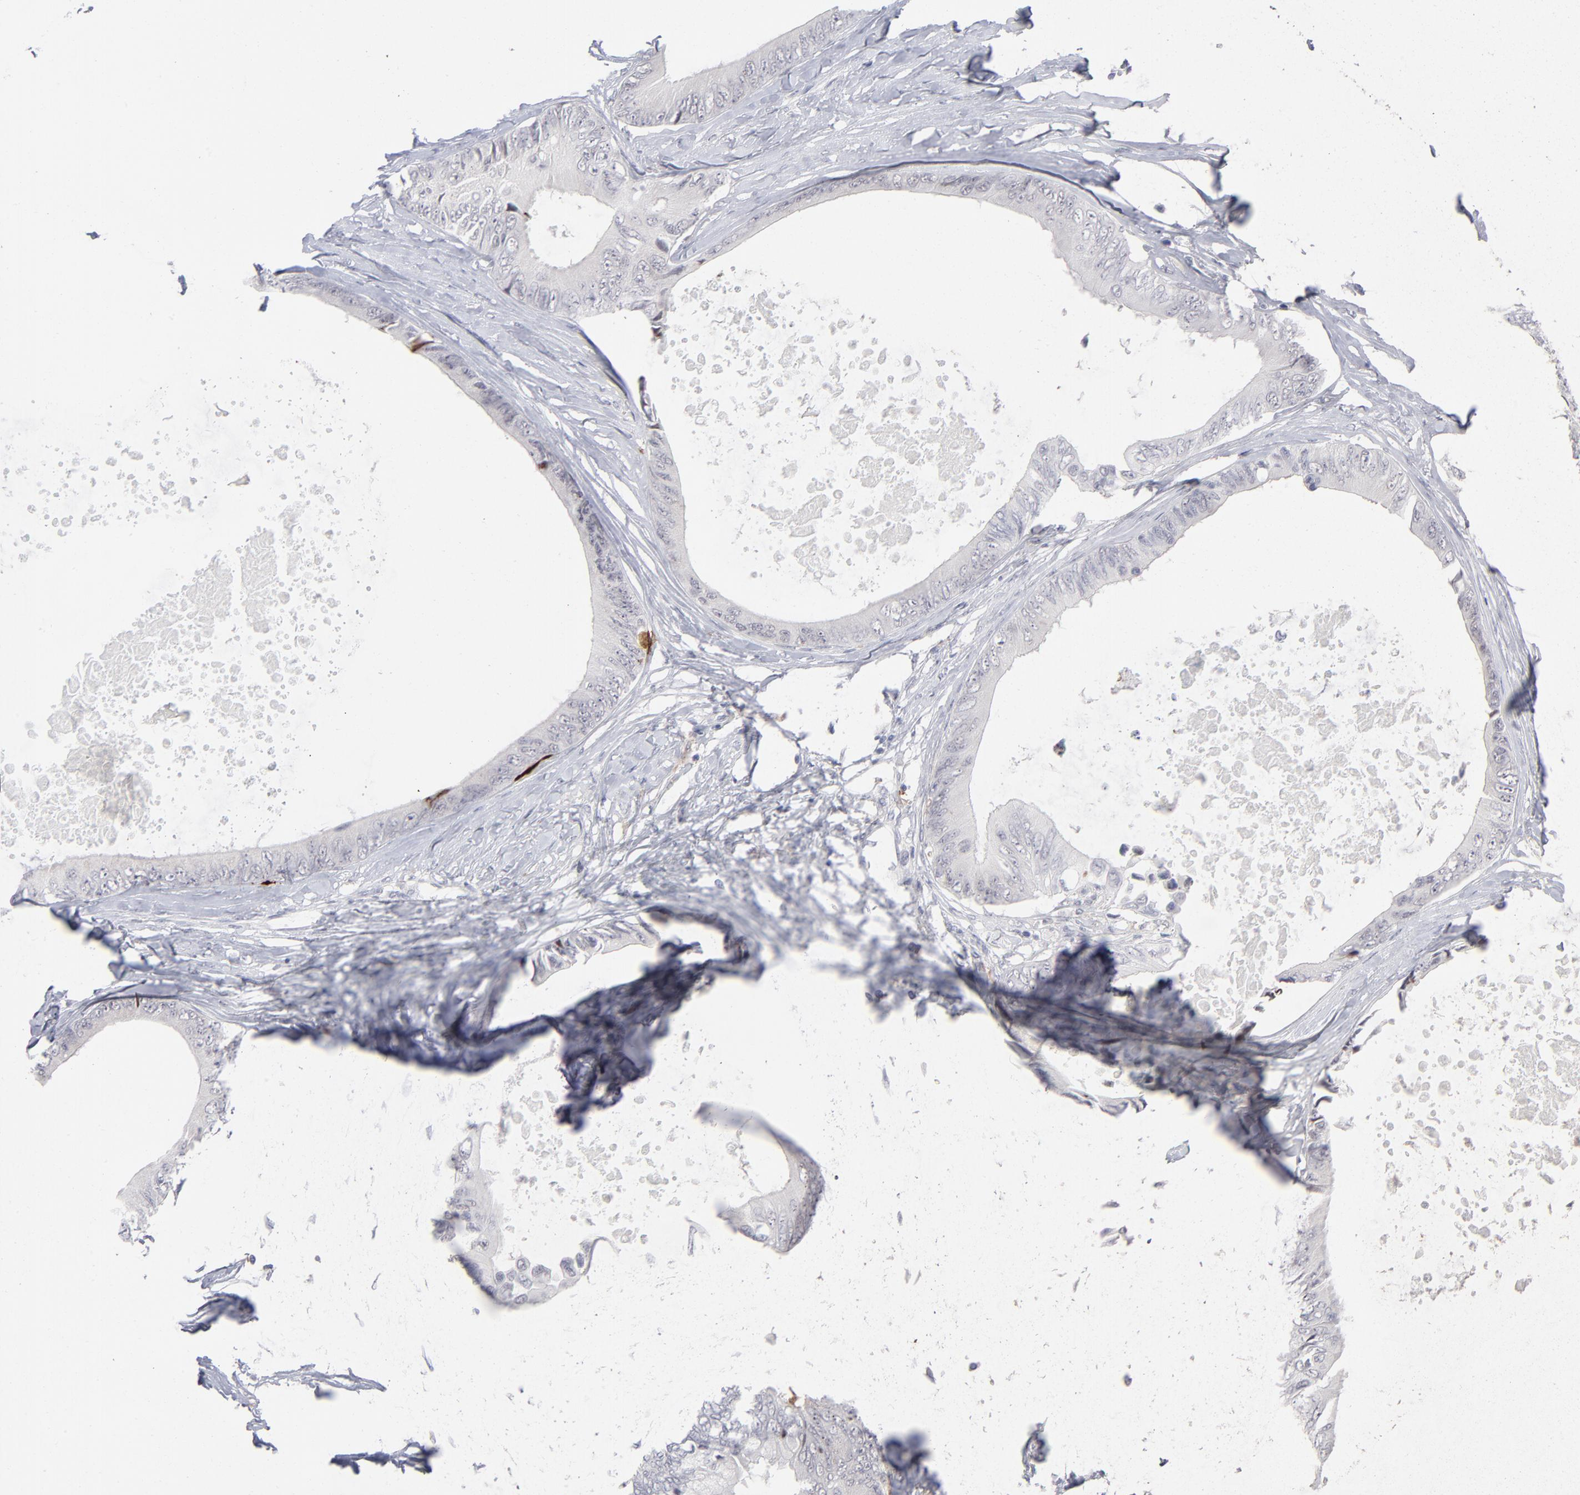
{"staining": {"intensity": "negative", "quantity": "none", "location": "none"}, "tissue": "colorectal cancer", "cell_type": "Tumor cells", "image_type": "cancer", "snomed": [{"axis": "morphology", "description": "Normal tissue, NOS"}, {"axis": "morphology", "description": "Adenocarcinoma, NOS"}, {"axis": "topography", "description": "Rectum"}, {"axis": "topography", "description": "Peripheral nerve tissue"}], "caption": "Immunohistochemistry (IHC) photomicrograph of human adenocarcinoma (colorectal) stained for a protein (brown), which shows no expression in tumor cells. The staining is performed using DAB brown chromogen with nuclei counter-stained in using hematoxylin.", "gene": "CCR2", "patient": {"sex": "female", "age": 77}}